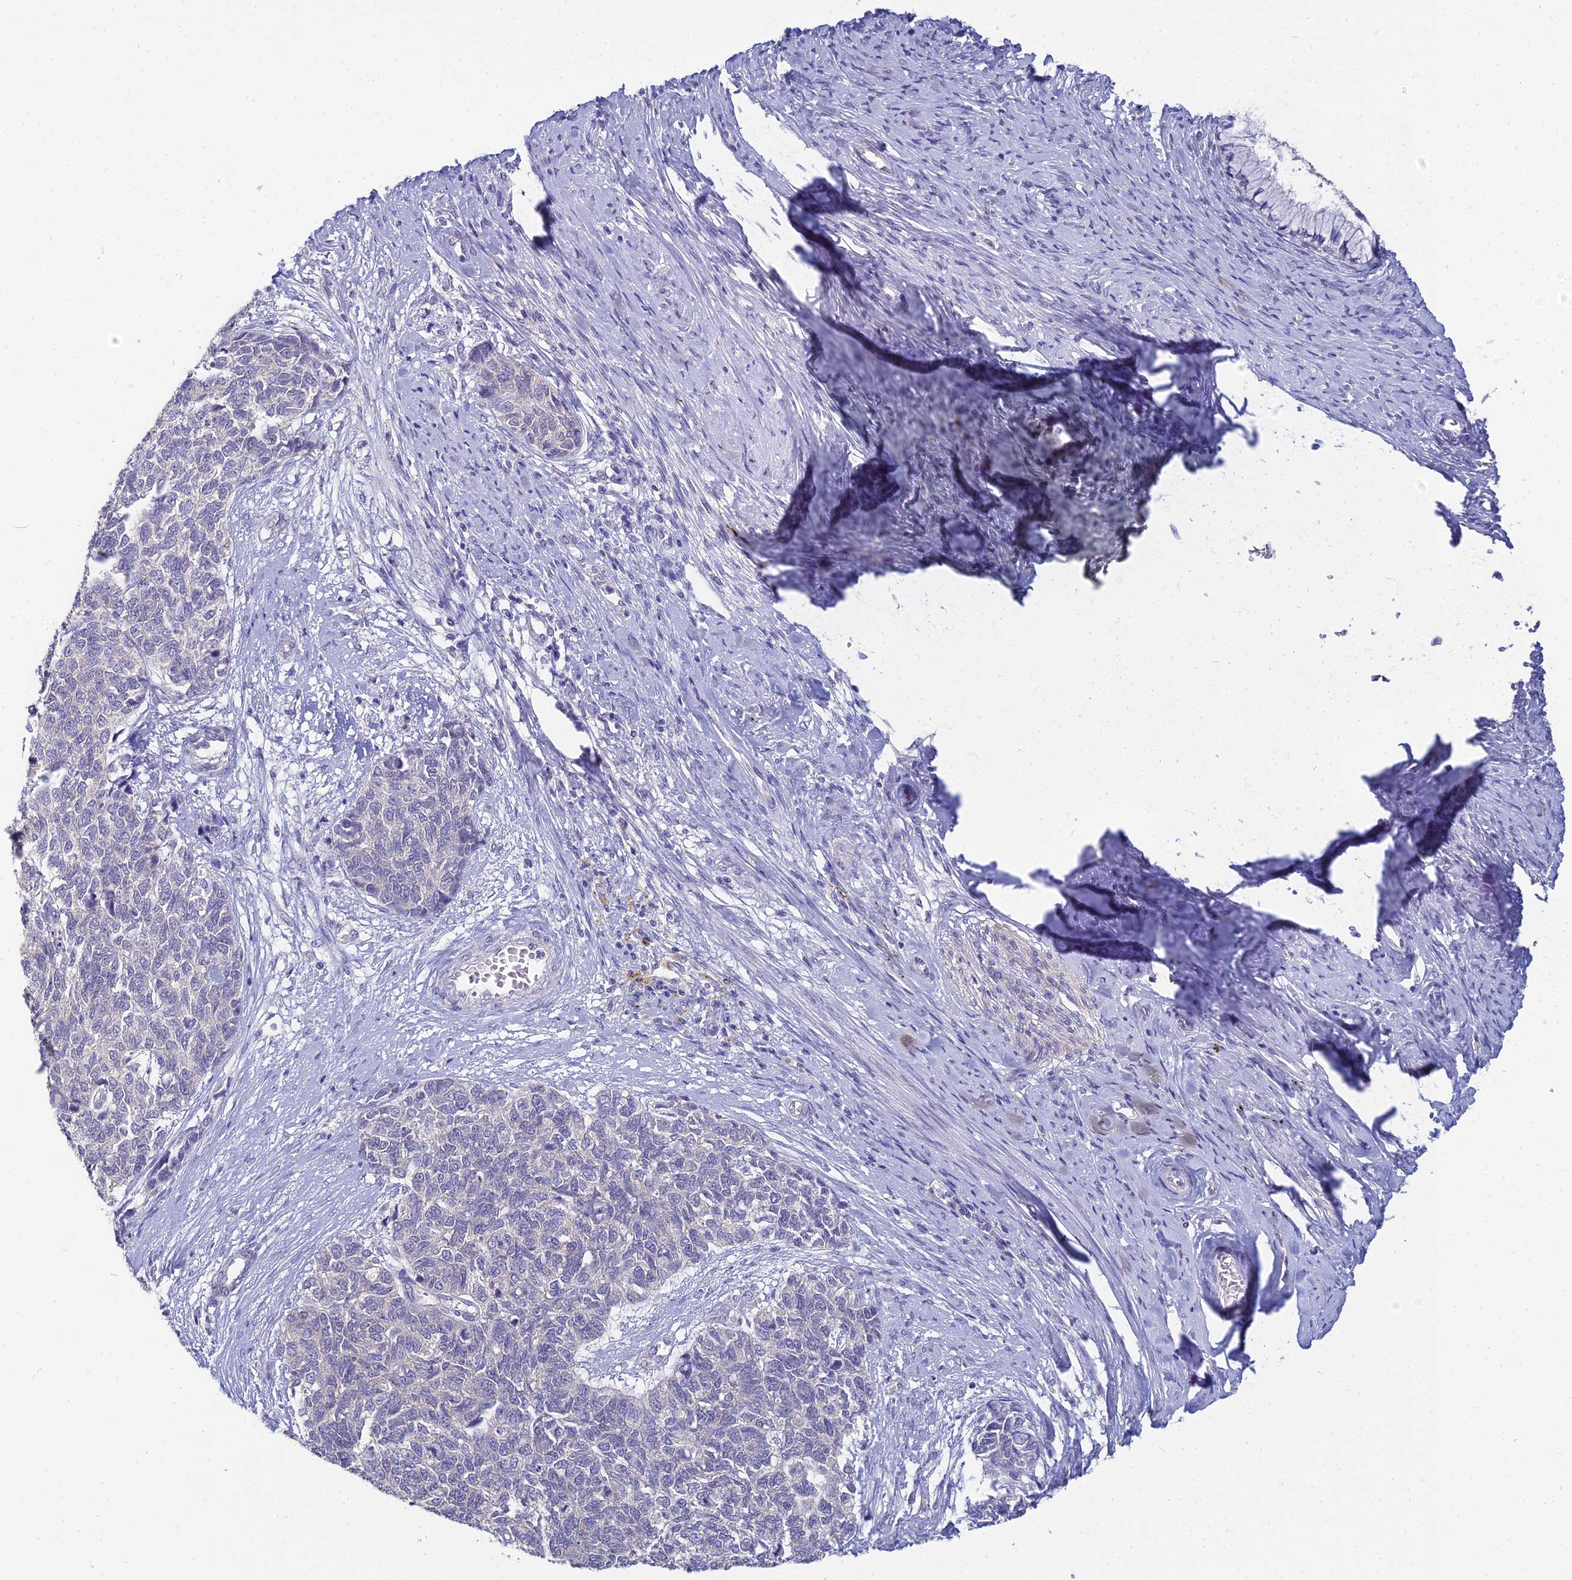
{"staining": {"intensity": "negative", "quantity": "none", "location": "none"}, "tissue": "cervical cancer", "cell_type": "Tumor cells", "image_type": "cancer", "snomed": [{"axis": "morphology", "description": "Squamous cell carcinoma, NOS"}, {"axis": "topography", "description": "Cervix"}], "caption": "Cervical squamous cell carcinoma stained for a protein using immunohistochemistry reveals no expression tumor cells.", "gene": "NPY", "patient": {"sex": "female", "age": 63}}